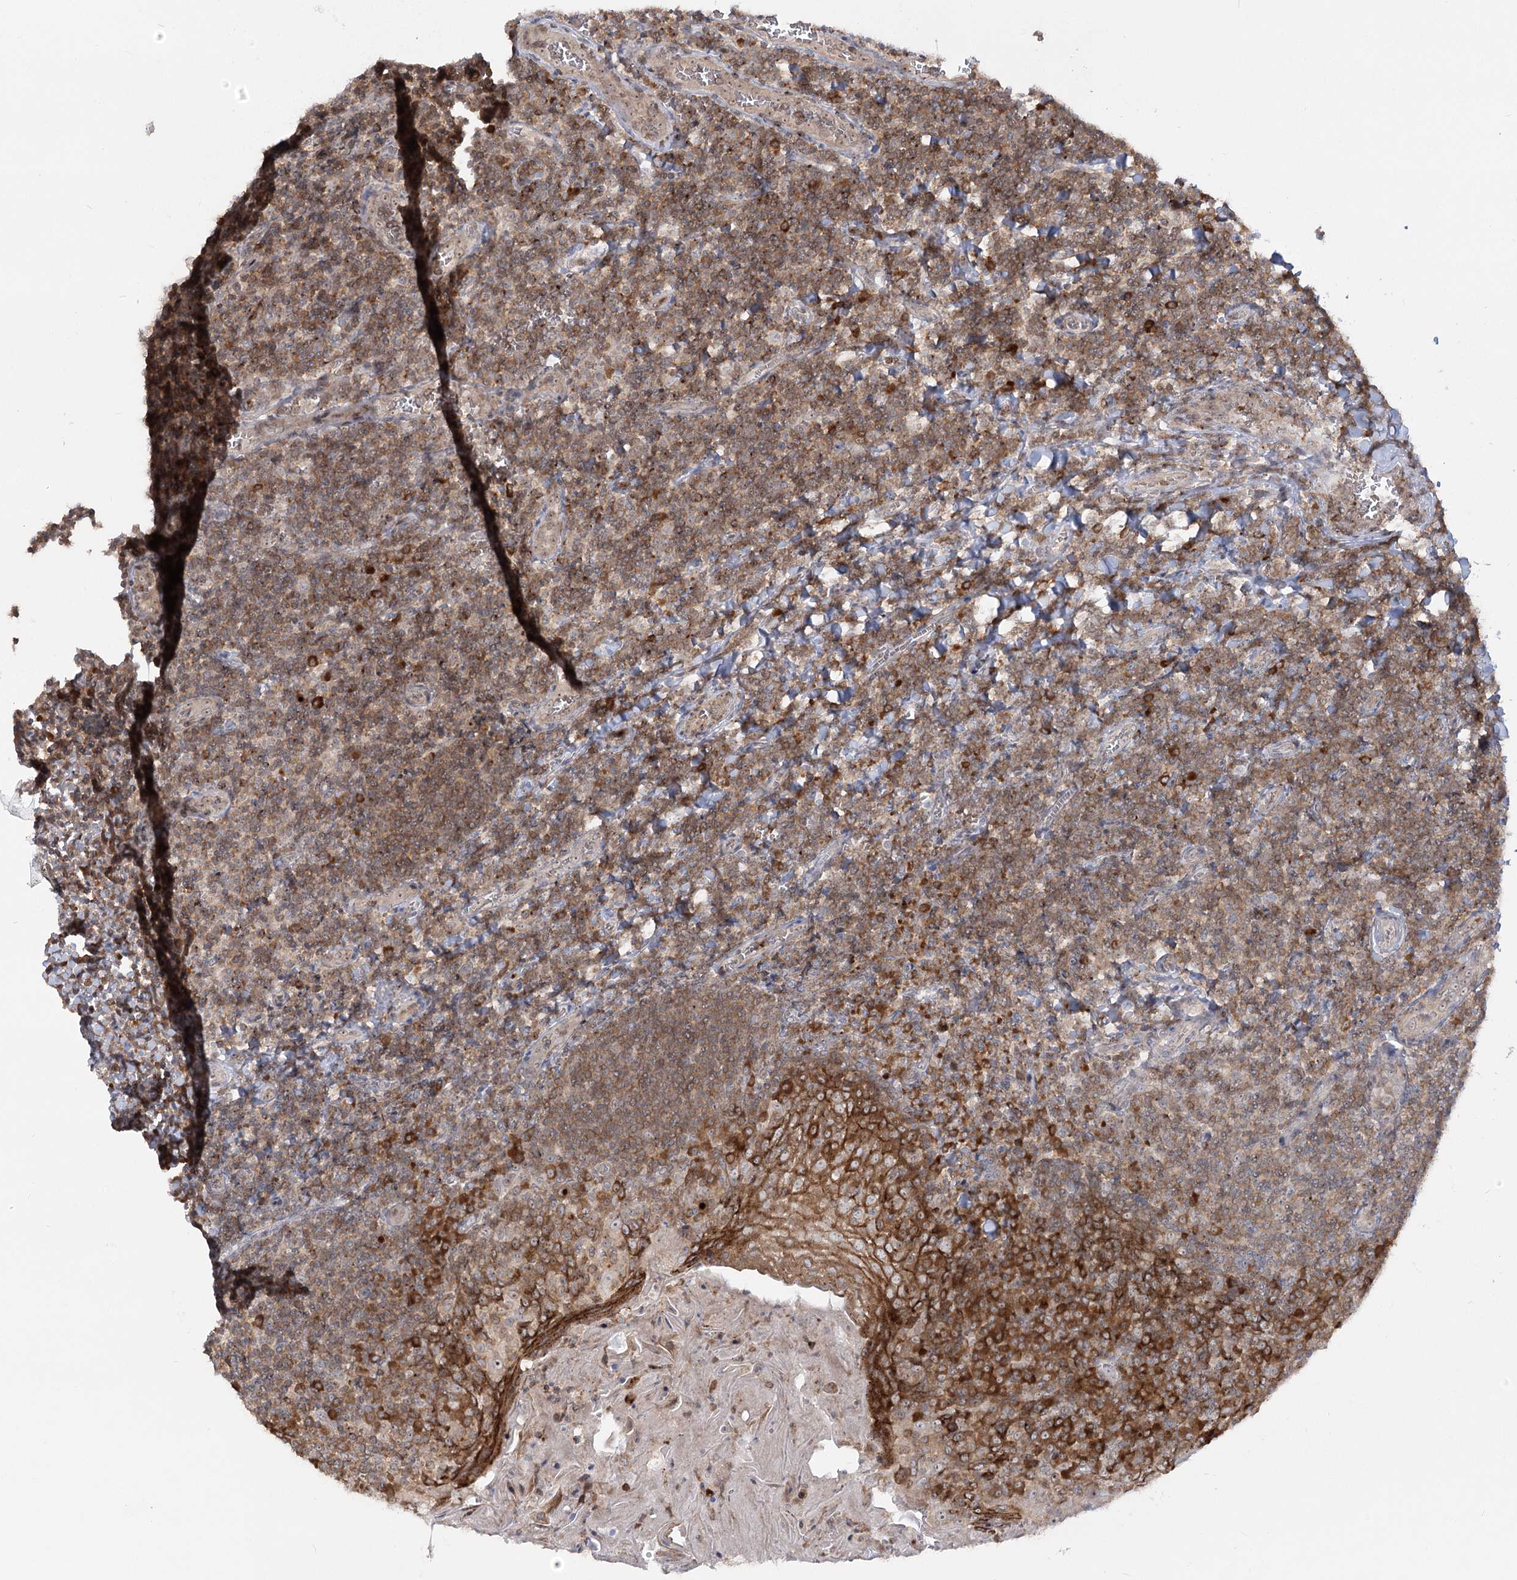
{"staining": {"intensity": "weak", "quantity": "25%-75%", "location": "cytoplasmic/membranous"}, "tissue": "tonsil", "cell_type": "Germinal center cells", "image_type": "normal", "snomed": [{"axis": "morphology", "description": "Normal tissue, NOS"}, {"axis": "topography", "description": "Tonsil"}], "caption": "Tonsil stained for a protein (brown) displays weak cytoplasmic/membranous positive expression in about 25%-75% of germinal center cells.", "gene": "SYTL1", "patient": {"sex": "male", "age": 27}}